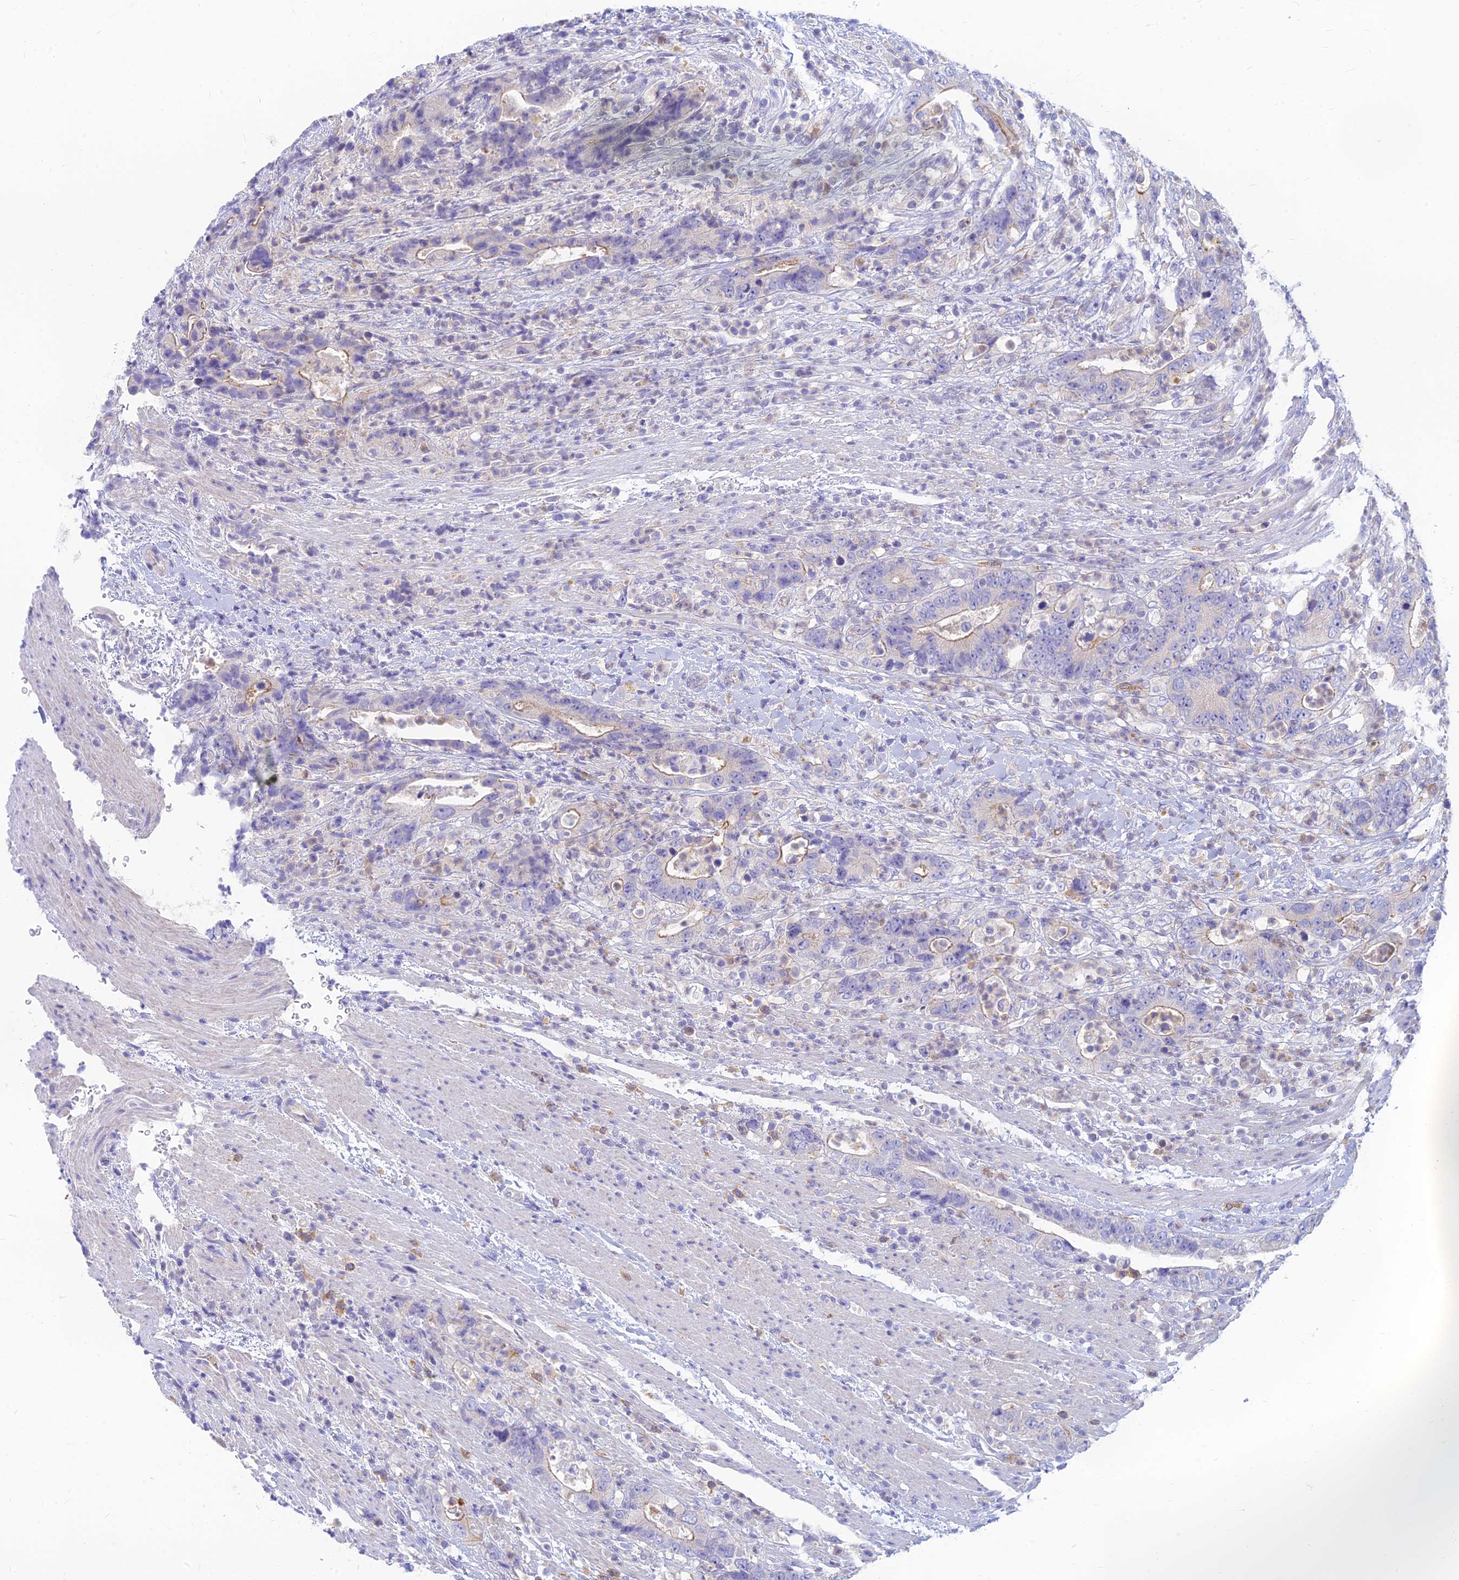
{"staining": {"intensity": "weak", "quantity": "<25%", "location": "cytoplasmic/membranous"}, "tissue": "colorectal cancer", "cell_type": "Tumor cells", "image_type": "cancer", "snomed": [{"axis": "morphology", "description": "Adenocarcinoma, NOS"}, {"axis": "topography", "description": "Colon"}], "caption": "Histopathology image shows no protein positivity in tumor cells of adenocarcinoma (colorectal) tissue. Brightfield microscopy of IHC stained with DAB (3,3'-diaminobenzidine) (brown) and hematoxylin (blue), captured at high magnification.", "gene": "STRN4", "patient": {"sex": "female", "age": 75}}